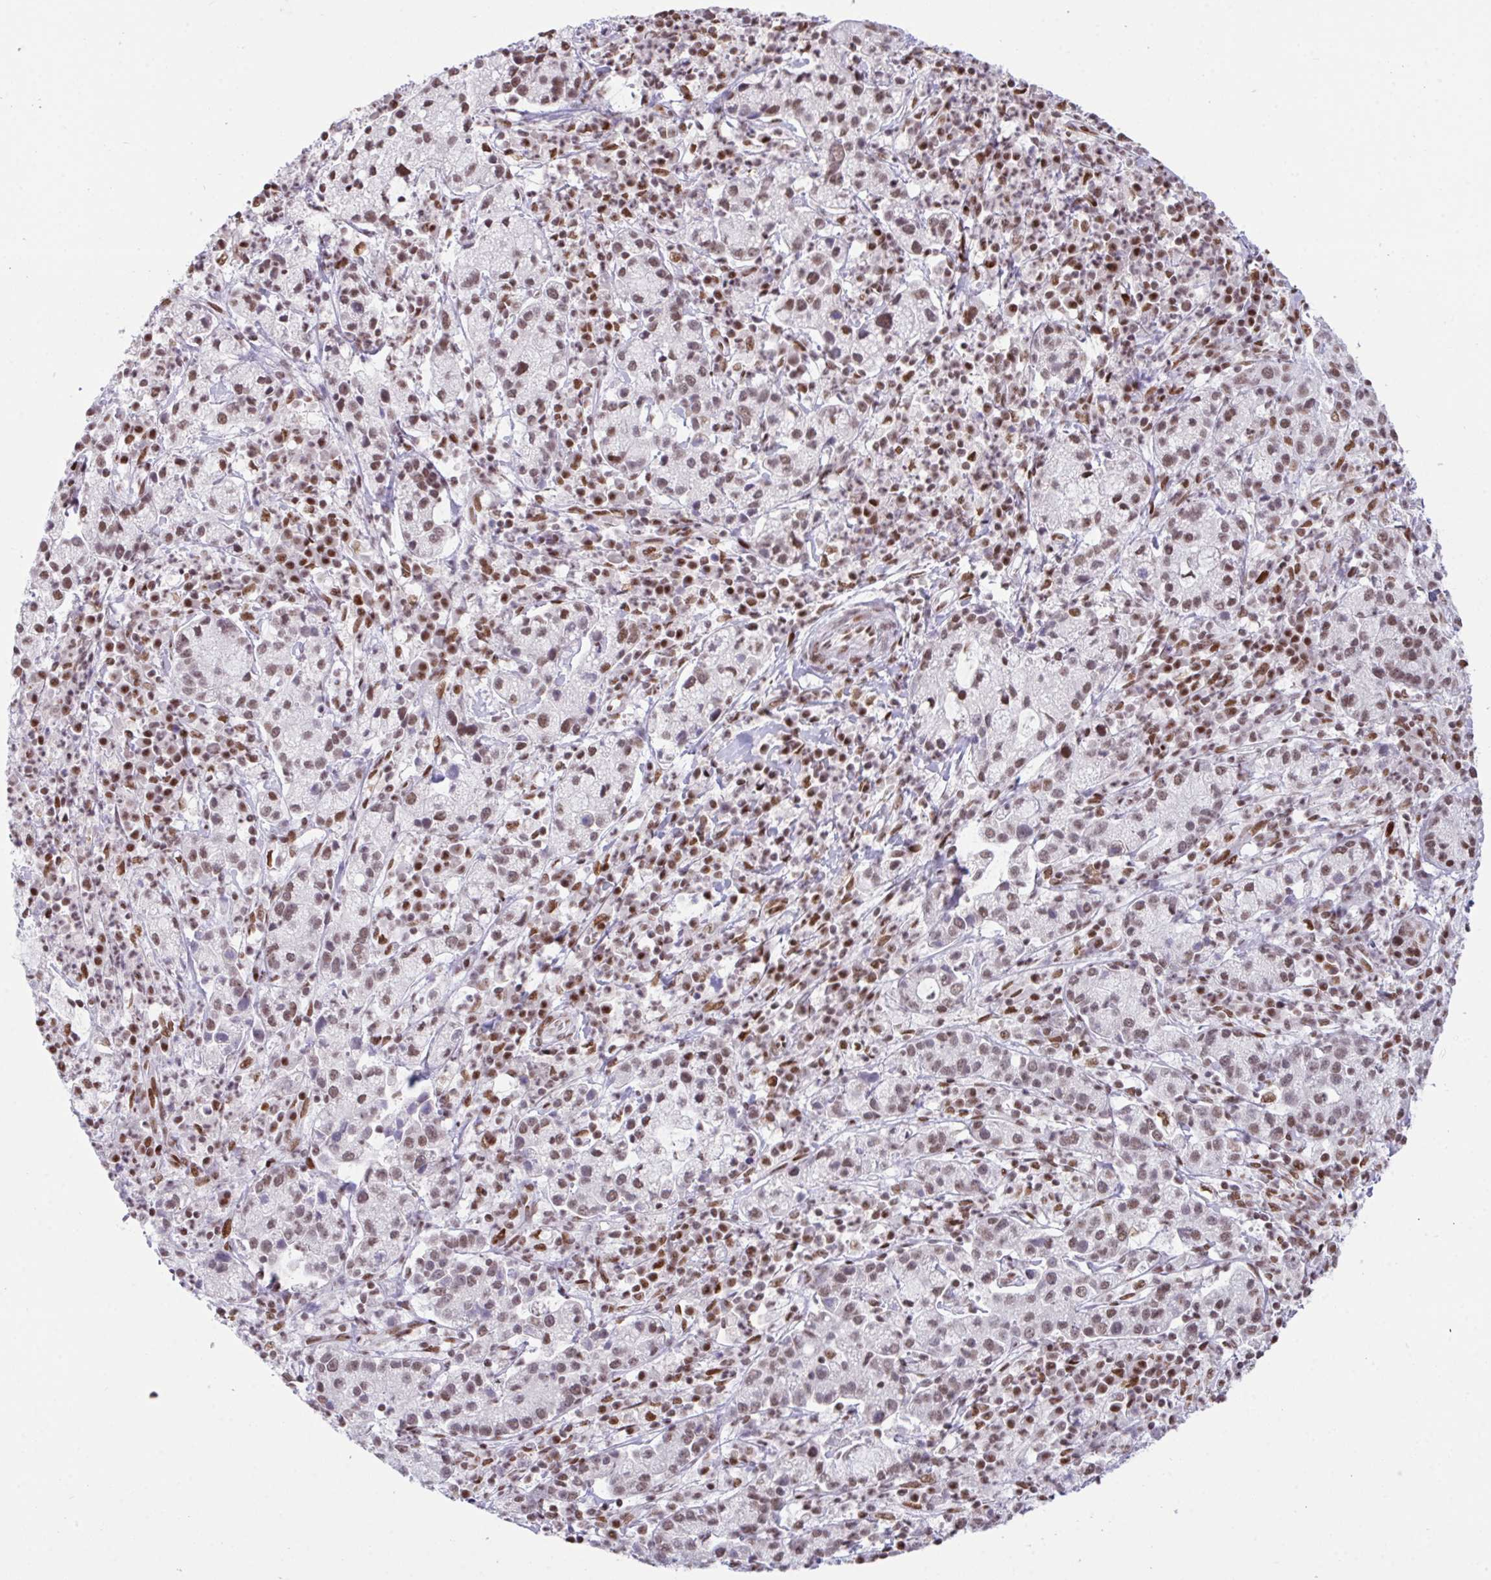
{"staining": {"intensity": "moderate", "quantity": ">75%", "location": "nuclear"}, "tissue": "cervical cancer", "cell_type": "Tumor cells", "image_type": "cancer", "snomed": [{"axis": "morphology", "description": "Normal tissue, NOS"}, {"axis": "morphology", "description": "Adenocarcinoma, NOS"}, {"axis": "topography", "description": "Cervix"}], "caption": "Adenocarcinoma (cervical) stained for a protein (brown) reveals moderate nuclear positive expression in approximately >75% of tumor cells.", "gene": "CLP1", "patient": {"sex": "female", "age": 44}}